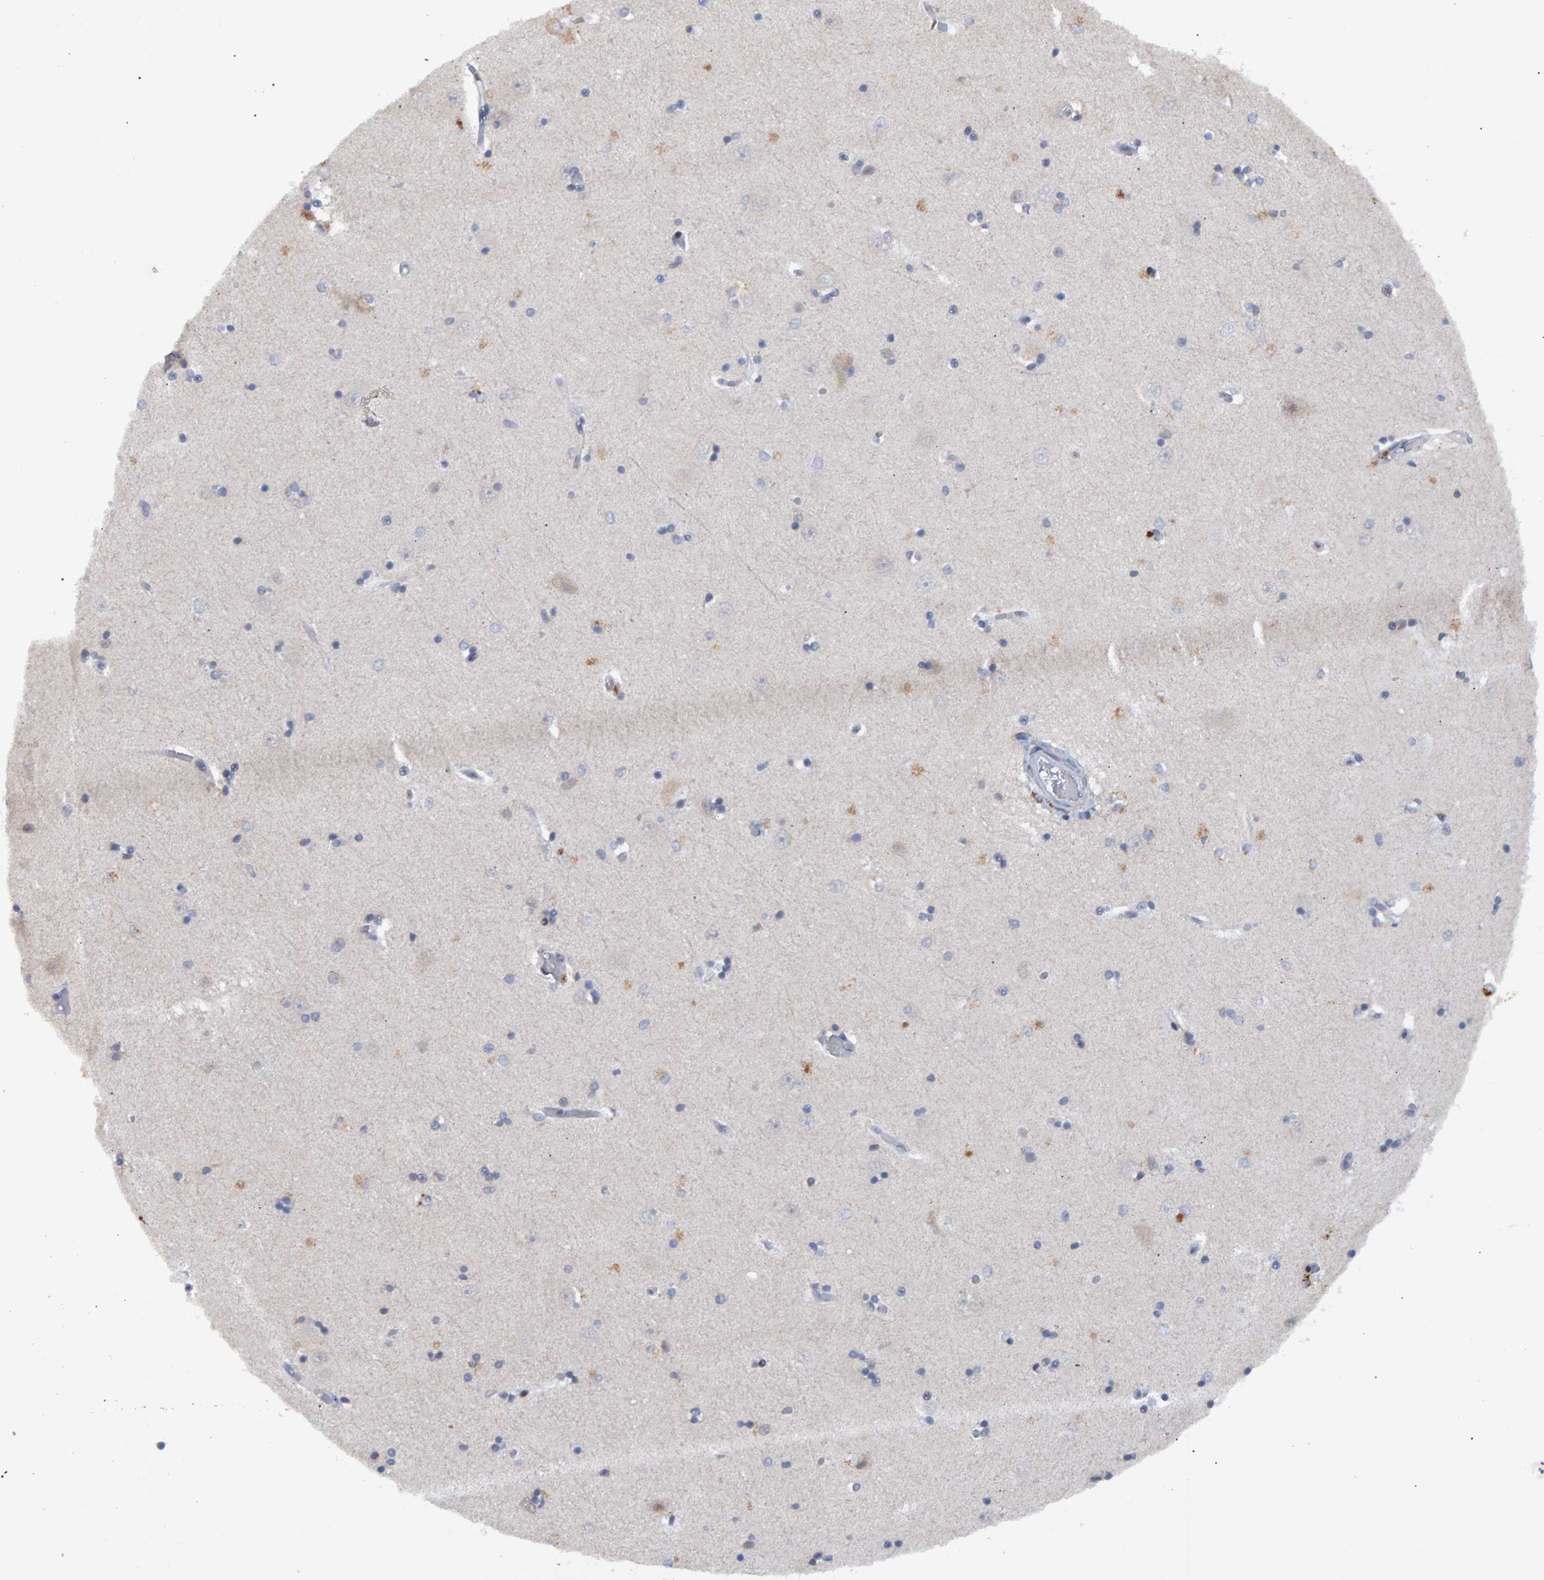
{"staining": {"intensity": "negative", "quantity": "none", "location": "none"}, "tissue": "hippocampus", "cell_type": "Glial cells", "image_type": "normal", "snomed": [{"axis": "morphology", "description": "Normal tissue, NOS"}, {"axis": "topography", "description": "Hippocampus"}], "caption": "IHC histopathology image of benign hippocampus: human hippocampus stained with DAB displays no significant protein positivity in glial cells.", "gene": "ESRP1", "patient": {"sex": "male", "age": 45}}